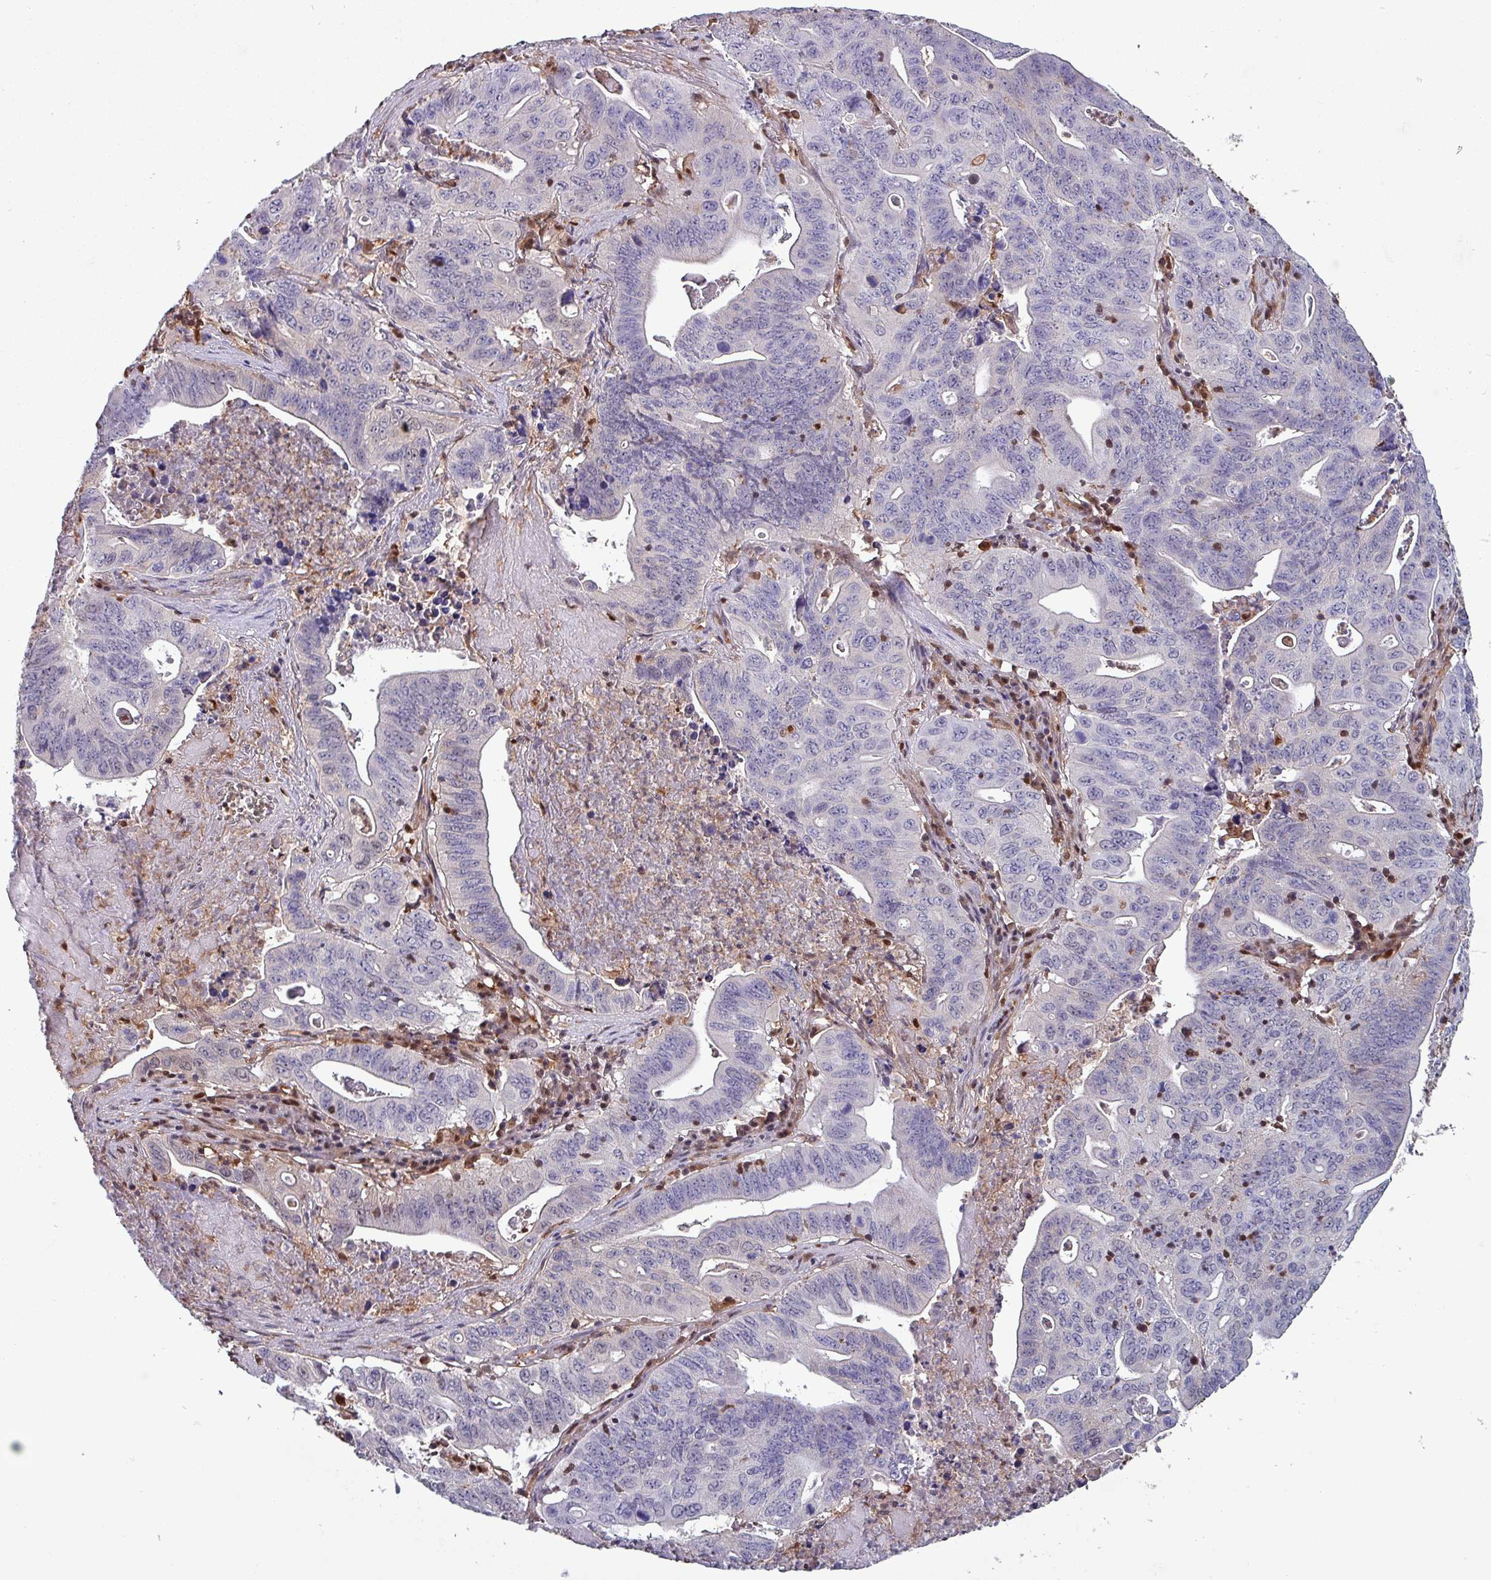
{"staining": {"intensity": "negative", "quantity": "none", "location": "none"}, "tissue": "lung cancer", "cell_type": "Tumor cells", "image_type": "cancer", "snomed": [{"axis": "morphology", "description": "Adenocarcinoma, NOS"}, {"axis": "topography", "description": "Lung"}], "caption": "IHC image of lung cancer stained for a protein (brown), which exhibits no staining in tumor cells. (Brightfield microscopy of DAB (3,3'-diaminobenzidine) immunohistochemistry (IHC) at high magnification).", "gene": "PSMB8", "patient": {"sex": "female", "age": 60}}